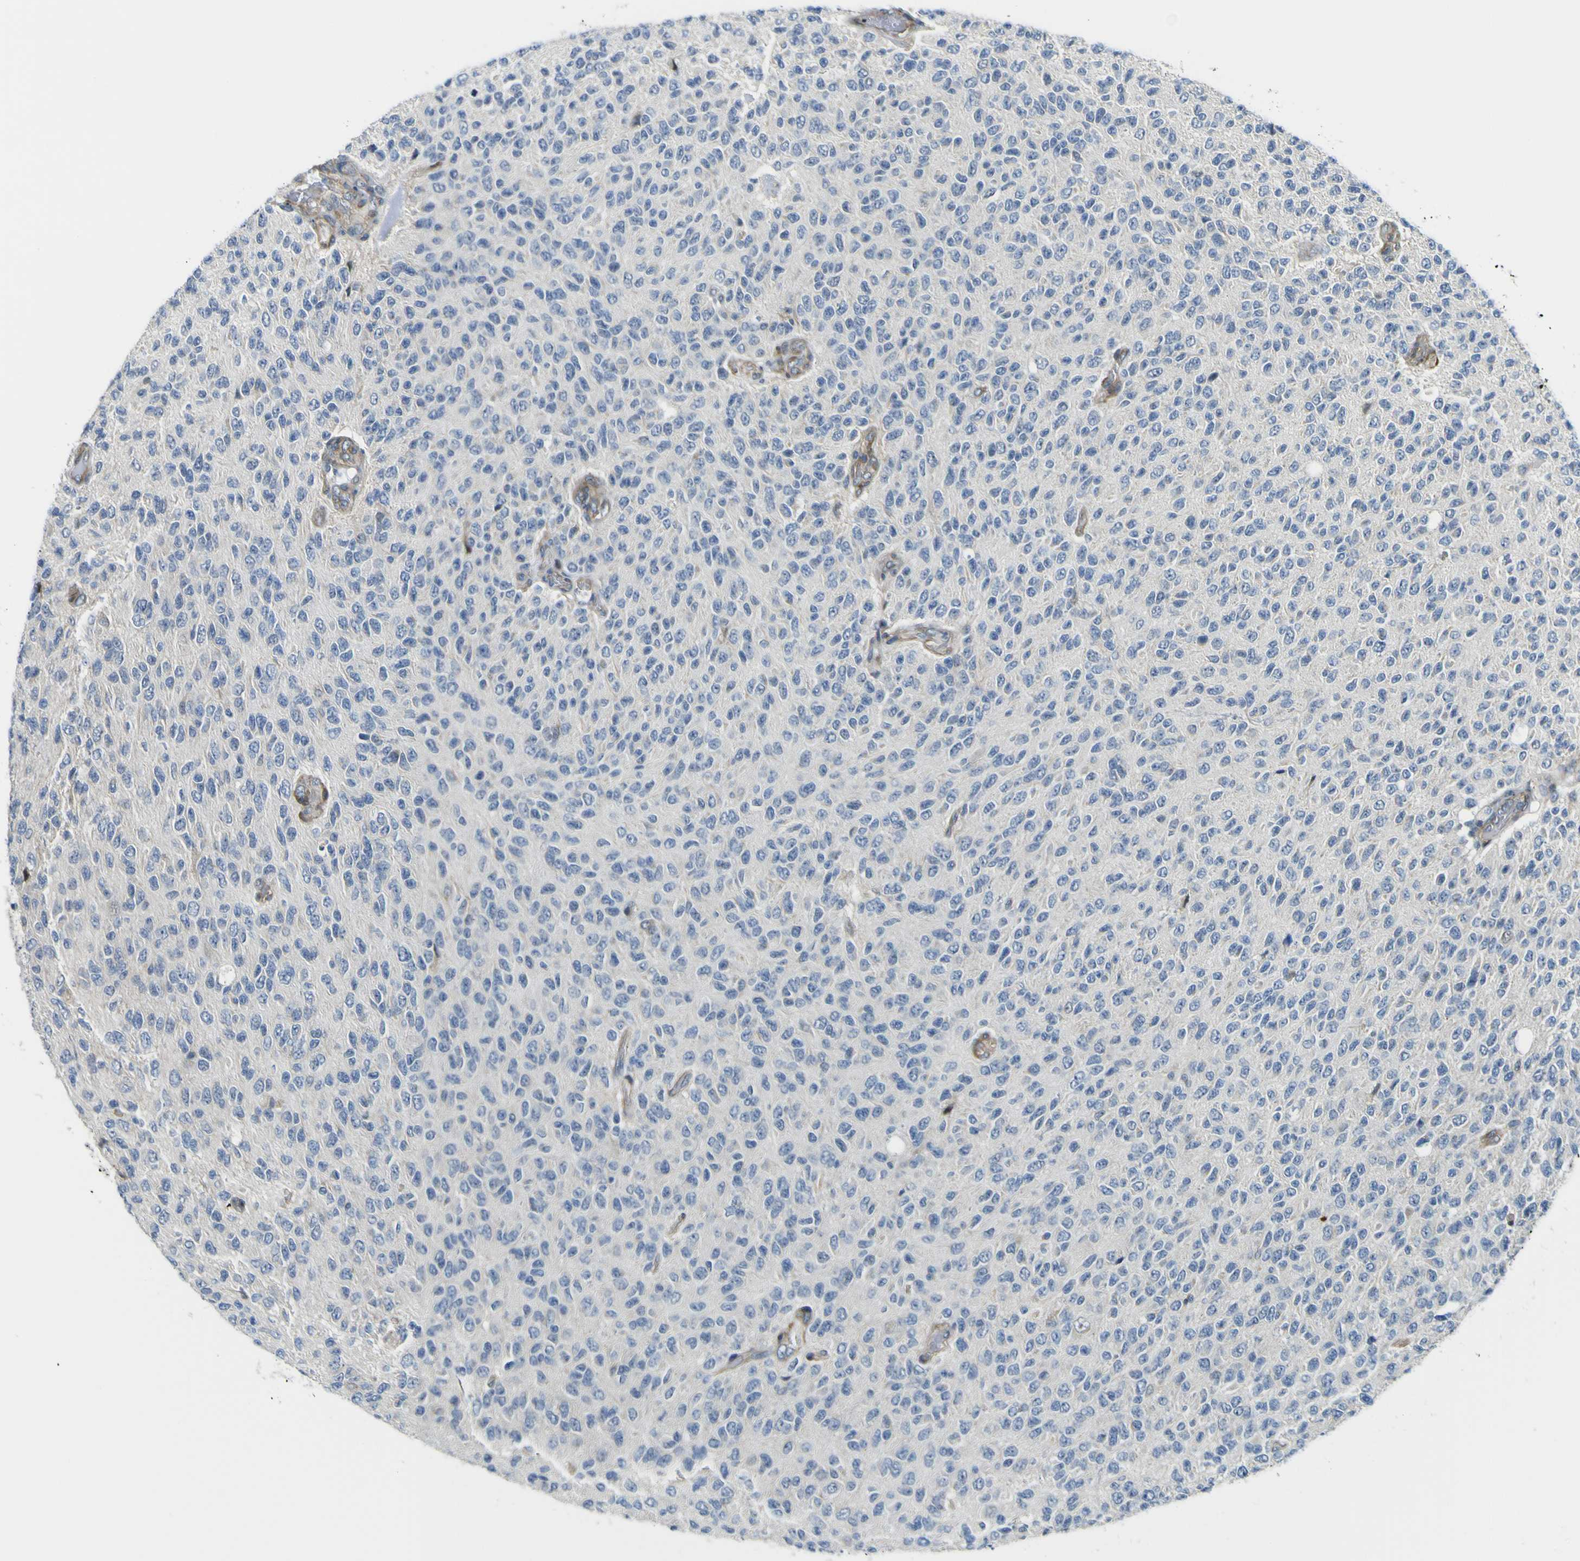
{"staining": {"intensity": "moderate", "quantity": "<25%", "location": "cytoplasmic/membranous"}, "tissue": "glioma", "cell_type": "Tumor cells", "image_type": "cancer", "snomed": [{"axis": "morphology", "description": "Glioma, malignant, High grade"}, {"axis": "topography", "description": "pancreas cauda"}], "caption": "A high-resolution photomicrograph shows immunohistochemistry staining of glioma, which shows moderate cytoplasmic/membranous positivity in approximately <25% of tumor cells.", "gene": "KDM7A", "patient": {"sex": "male", "age": 60}}